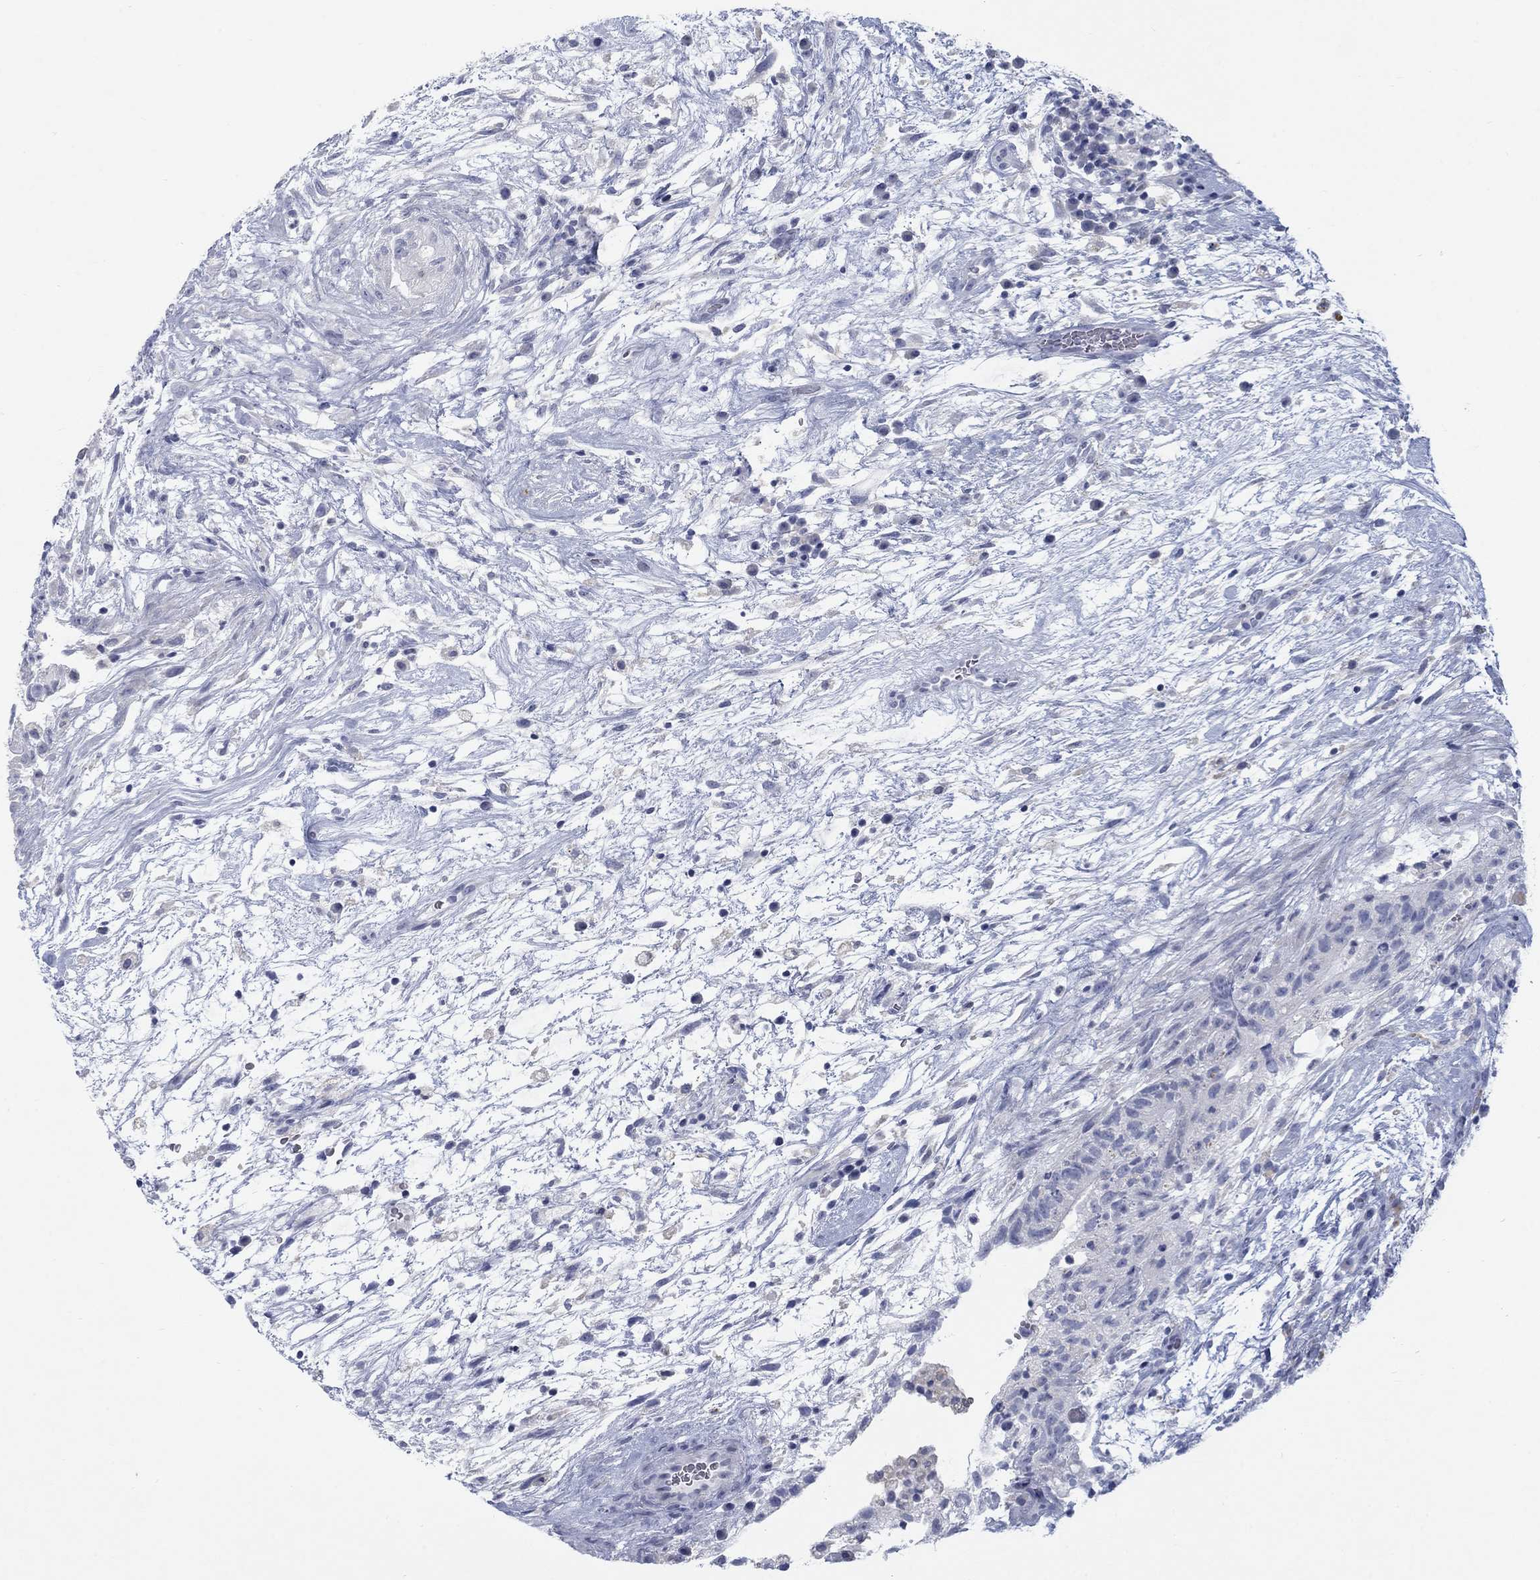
{"staining": {"intensity": "negative", "quantity": "none", "location": "none"}, "tissue": "testis cancer", "cell_type": "Tumor cells", "image_type": "cancer", "snomed": [{"axis": "morphology", "description": "Normal tissue, NOS"}, {"axis": "morphology", "description": "Carcinoma, Embryonal, NOS"}, {"axis": "topography", "description": "Testis"}], "caption": "High magnification brightfield microscopy of testis cancer (embryonal carcinoma) stained with DAB (3,3'-diaminobenzidine) (brown) and counterstained with hematoxylin (blue): tumor cells show no significant positivity. (DAB immunohistochemistry, high magnification).", "gene": "RFTN2", "patient": {"sex": "male", "age": 32}}